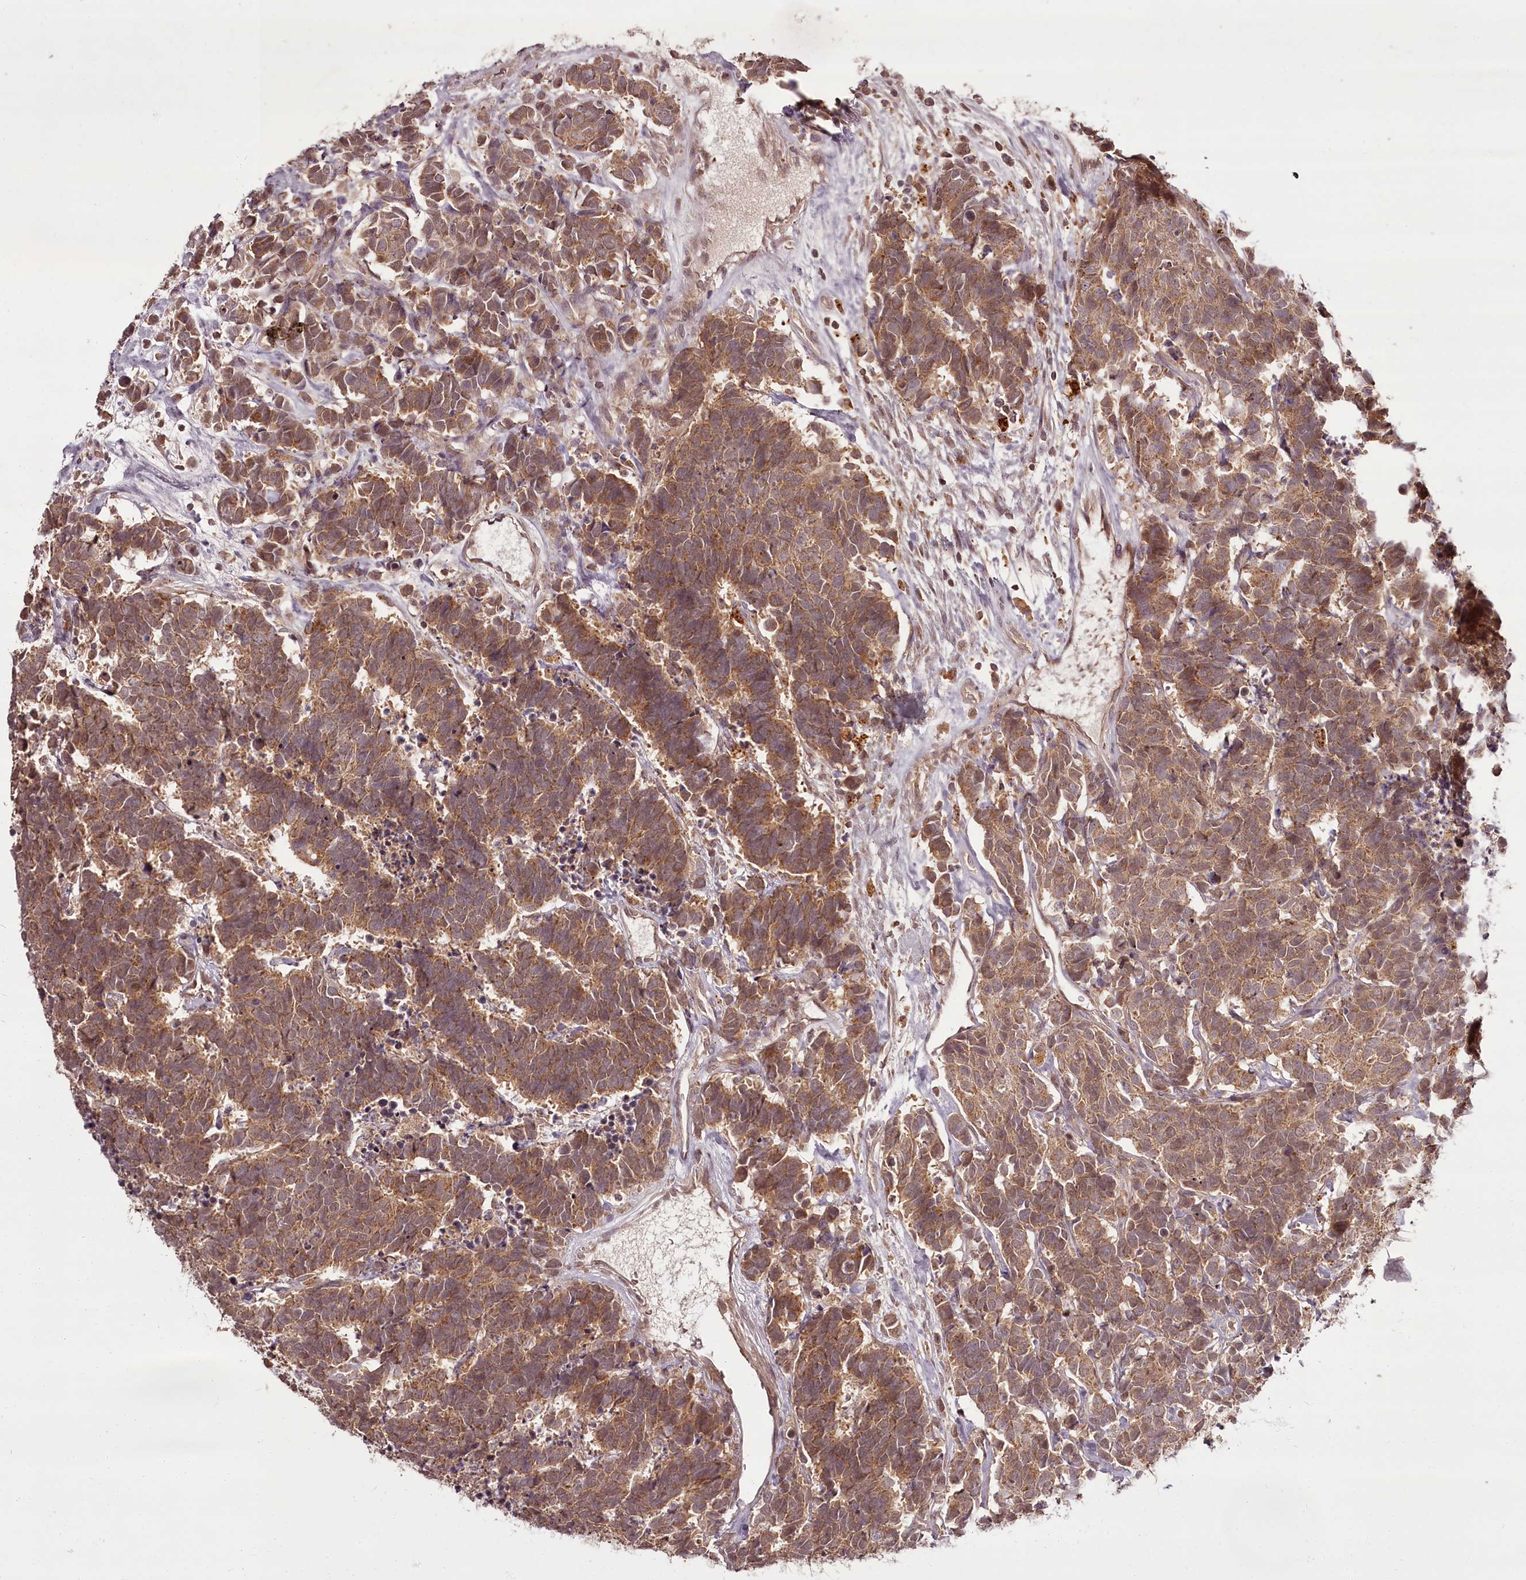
{"staining": {"intensity": "moderate", "quantity": ">75%", "location": "cytoplasmic/membranous"}, "tissue": "carcinoid", "cell_type": "Tumor cells", "image_type": "cancer", "snomed": [{"axis": "morphology", "description": "Carcinoma, NOS"}, {"axis": "morphology", "description": "Carcinoid, malignant, NOS"}, {"axis": "topography", "description": "Urinary bladder"}], "caption": "This is a photomicrograph of immunohistochemistry (IHC) staining of carcinoma, which shows moderate positivity in the cytoplasmic/membranous of tumor cells.", "gene": "PCBP2", "patient": {"sex": "male", "age": 57}}